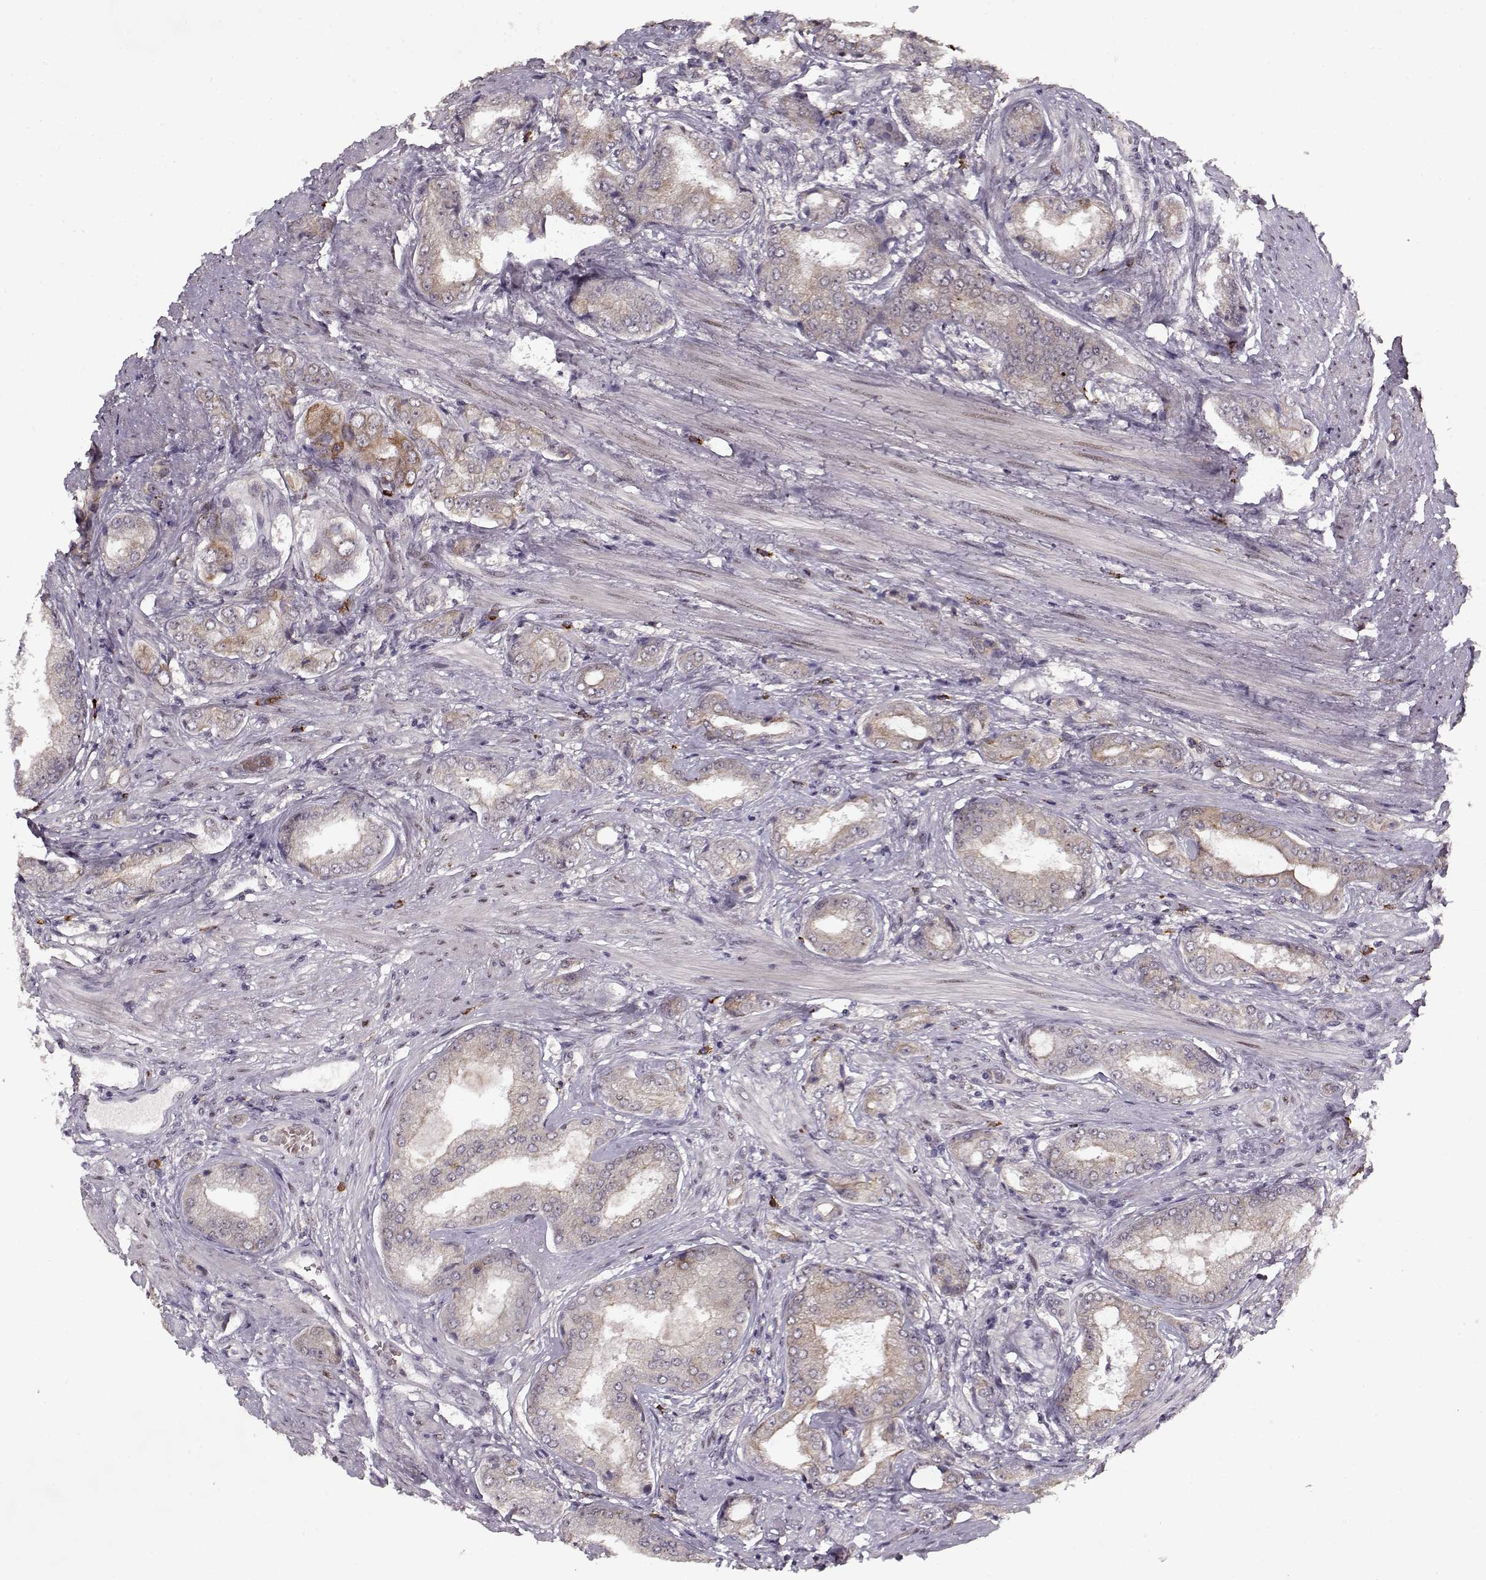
{"staining": {"intensity": "moderate", "quantity": "<25%", "location": "cytoplasmic/membranous"}, "tissue": "prostate cancer", "cell_type": "Tumor cells", "image_type": "cancer", "snomed": [{"axis": "morphology", "description": "Adenocarcinoma, NOS"}, {"axis": "topography", "description": "Prostate"}], "caption": "Tumor cells exhibit low levels of moderate cytoplasmic/membranous expression in approximately <25% of cells in human adenocarcinoma (prostate). The protein of interest is stained brown, and the nuclei are stained in blue (DAB (3,3'-diaminobenzidine) IHC with brightfield microscopy, high magnification).", "gene": "DENND4B", "patient": {"sex": "male", "age": 63}}